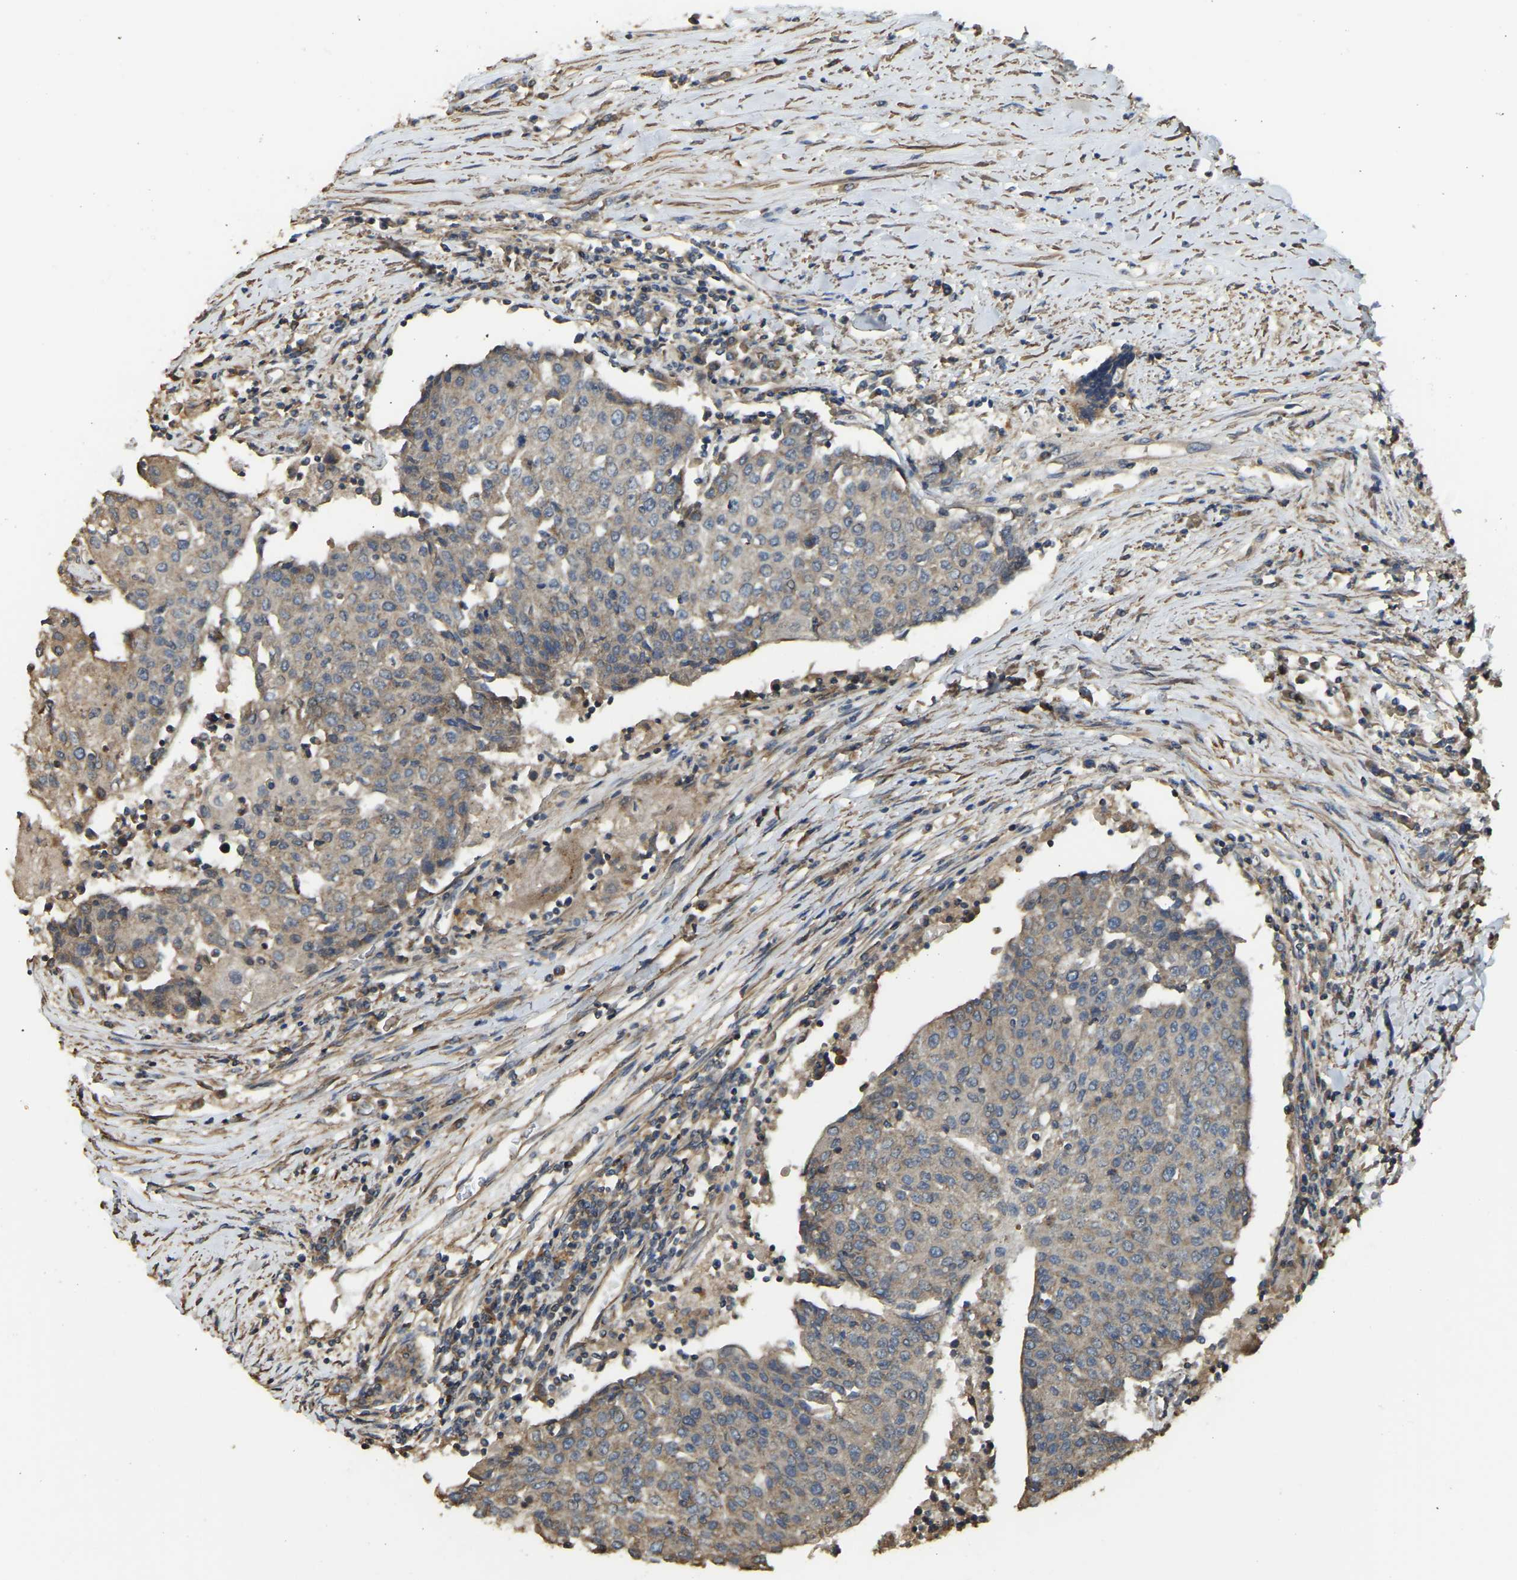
{"staining": {"intensity": "moderate", "quantity": "25%-75%", "location": "cytoplasmic/membranous"}, "tissue": "urothelial cancer", "cell_type": "Tumor cells", "image_type": "cancer", "snomed": [{"axis": "morphology", "description": "Urothelial carcinoma, High grade"}, {"axis": "topography", "description": "Urinary bladder"}], "caption": "The immunohistochemical stain labels moderate cytoplasmic/membranous staining in tumor cells of urothelial cancer tissue.", "gene": "GNG2", "patient": {"sex": "female", "age": 85}}